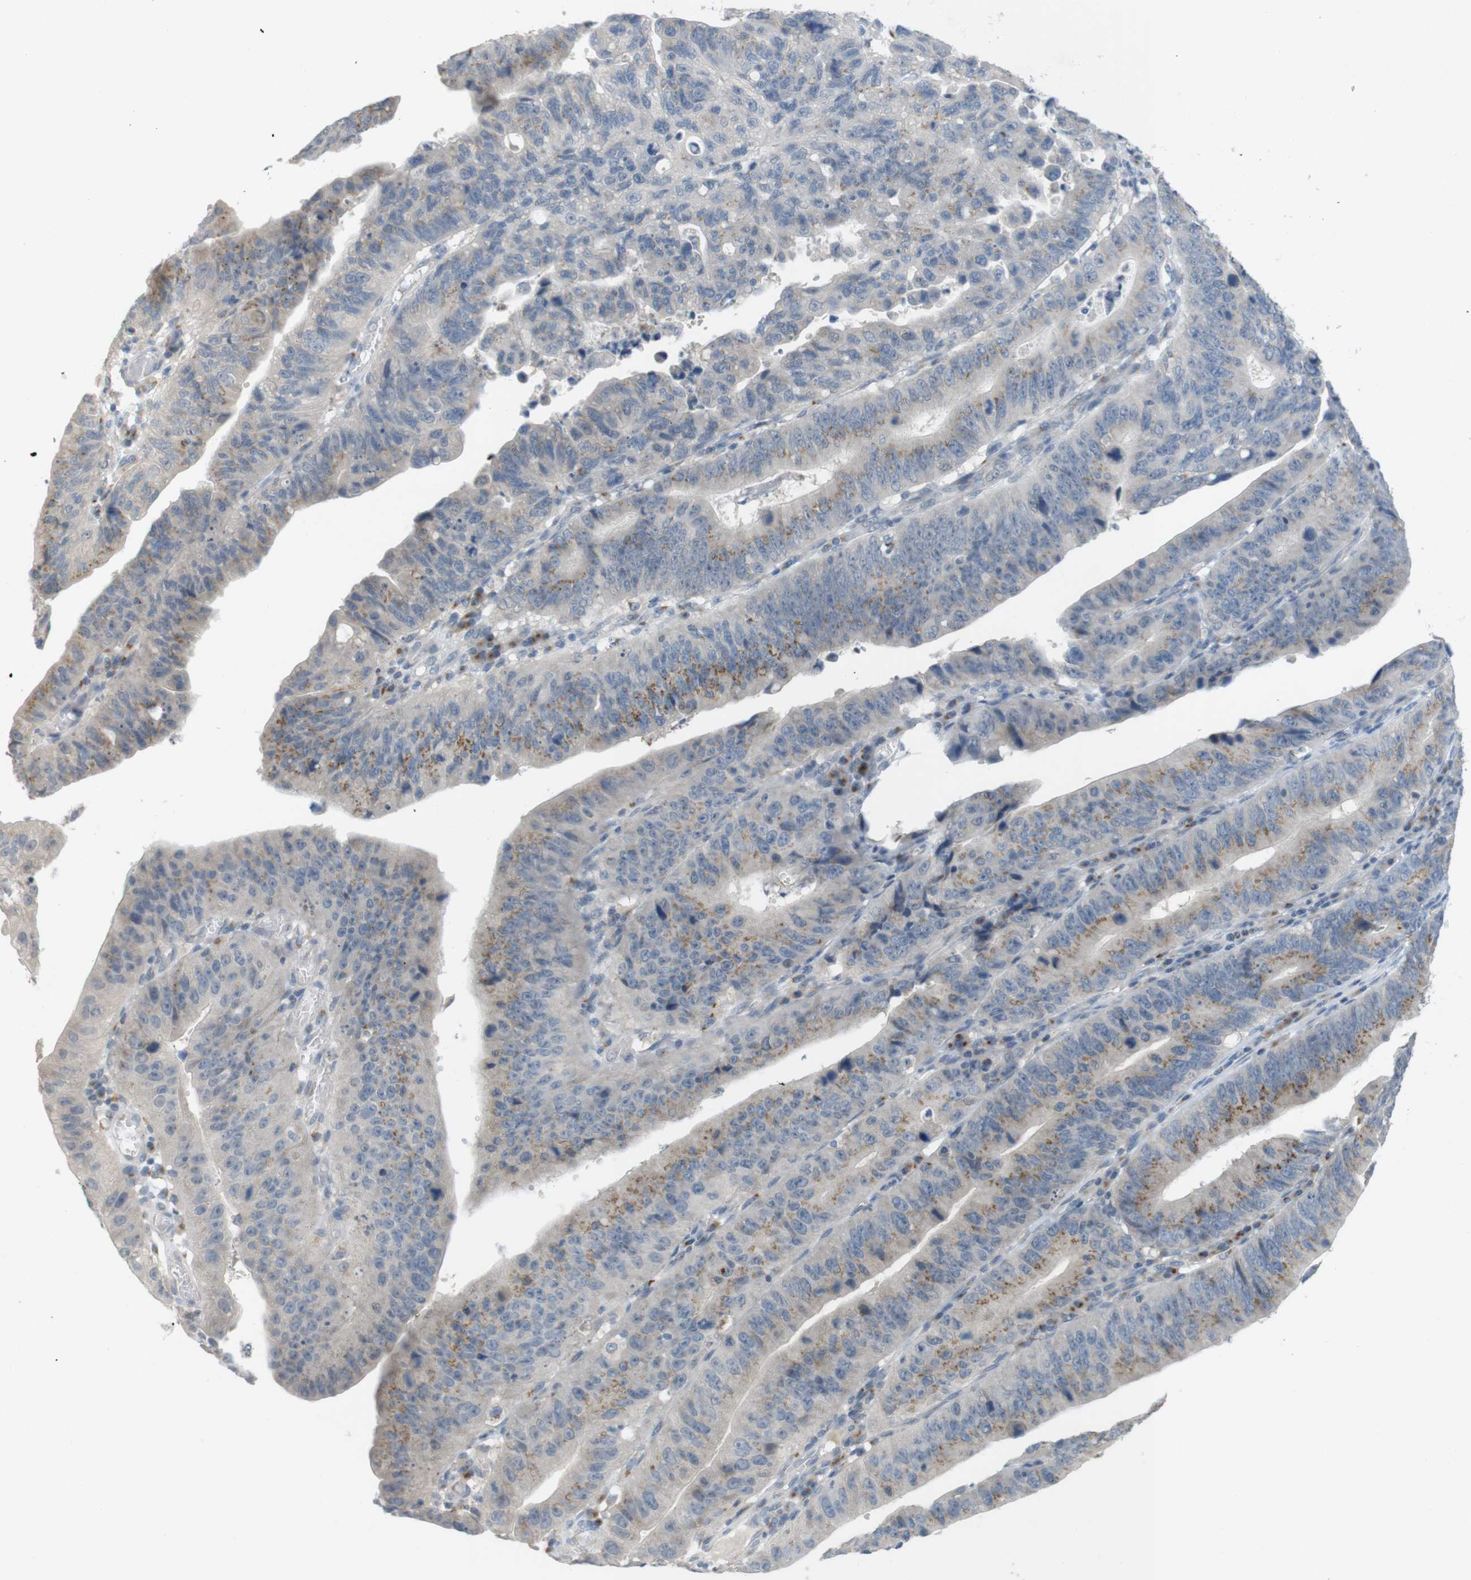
{"staining": {"intensity": "moderate", "quantity": "25%-75%", "location": "cytoplasmic/membranous"}, "tissue": "stomach cancer", "cell_type": "Tumor cells", "image_type": "cancer", "snomed": [{"axis": "morphology", "description": "Adenocarcinoma, NOS"}, {"axis": "topography", "description": "Stomach"}], "caption": "Stomach adenocarcinoma stained with a protein marker shows moderate staining in tumor cells.", "gene": "YIPF3", "patient": {"sex": "male", "age": 59}}